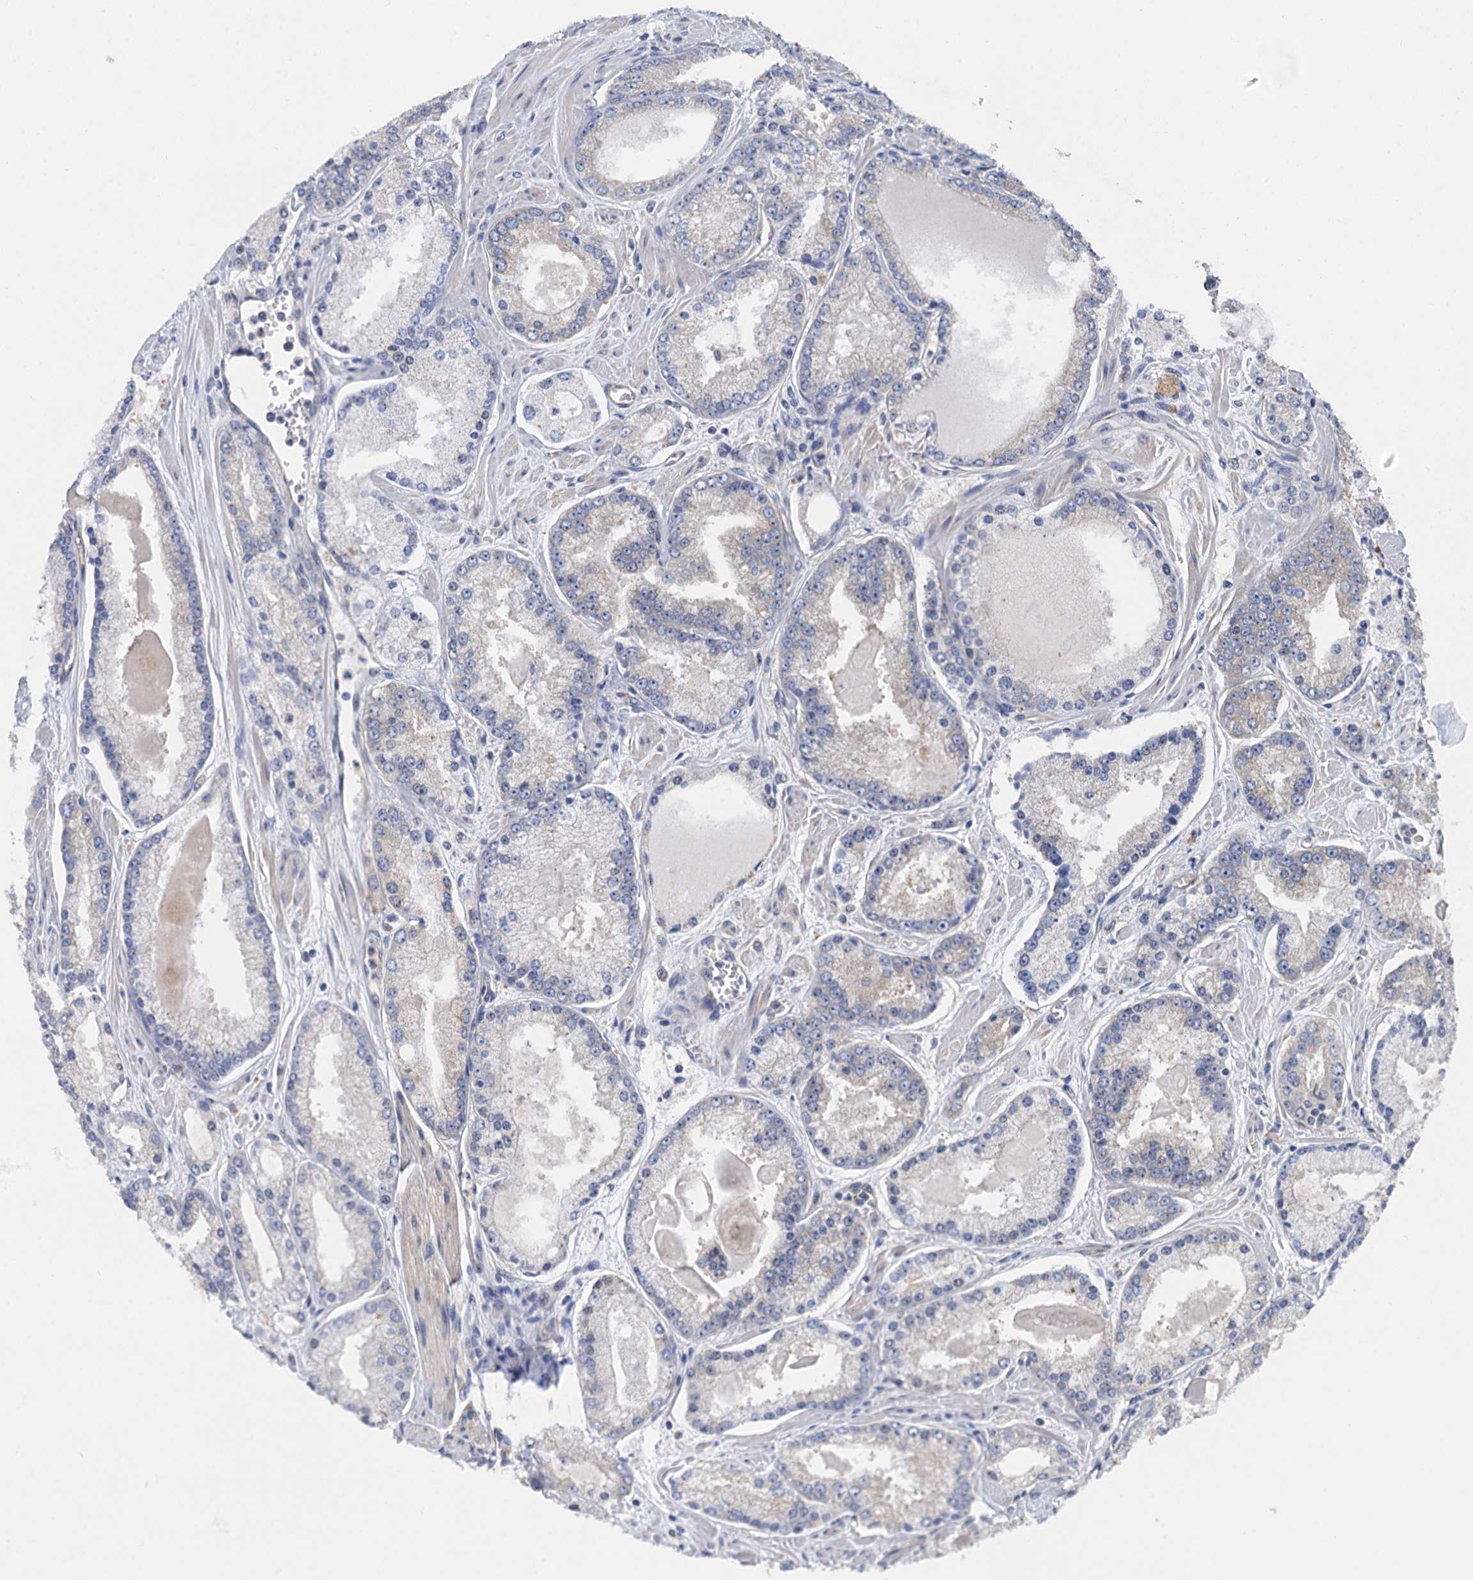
{"staining": {"intensity": "negative", "quantity": "none", "location": "none"}, "tissue": "prostate cancer", "cell_type": "Tumor cells", "image_type": "cancer", "snomed": [{"axis": "morphology", "description": "Adenocarcinoma, Low grade"}, {"axis": "topography", "description": "Prostate"}], "caption": "Micrograph shows no significant protein positivity in tumor cells of prostate low-grade adenocarcinoma.", "gene": "PJA2", "patient": {"sex": "male", "age": 54}}